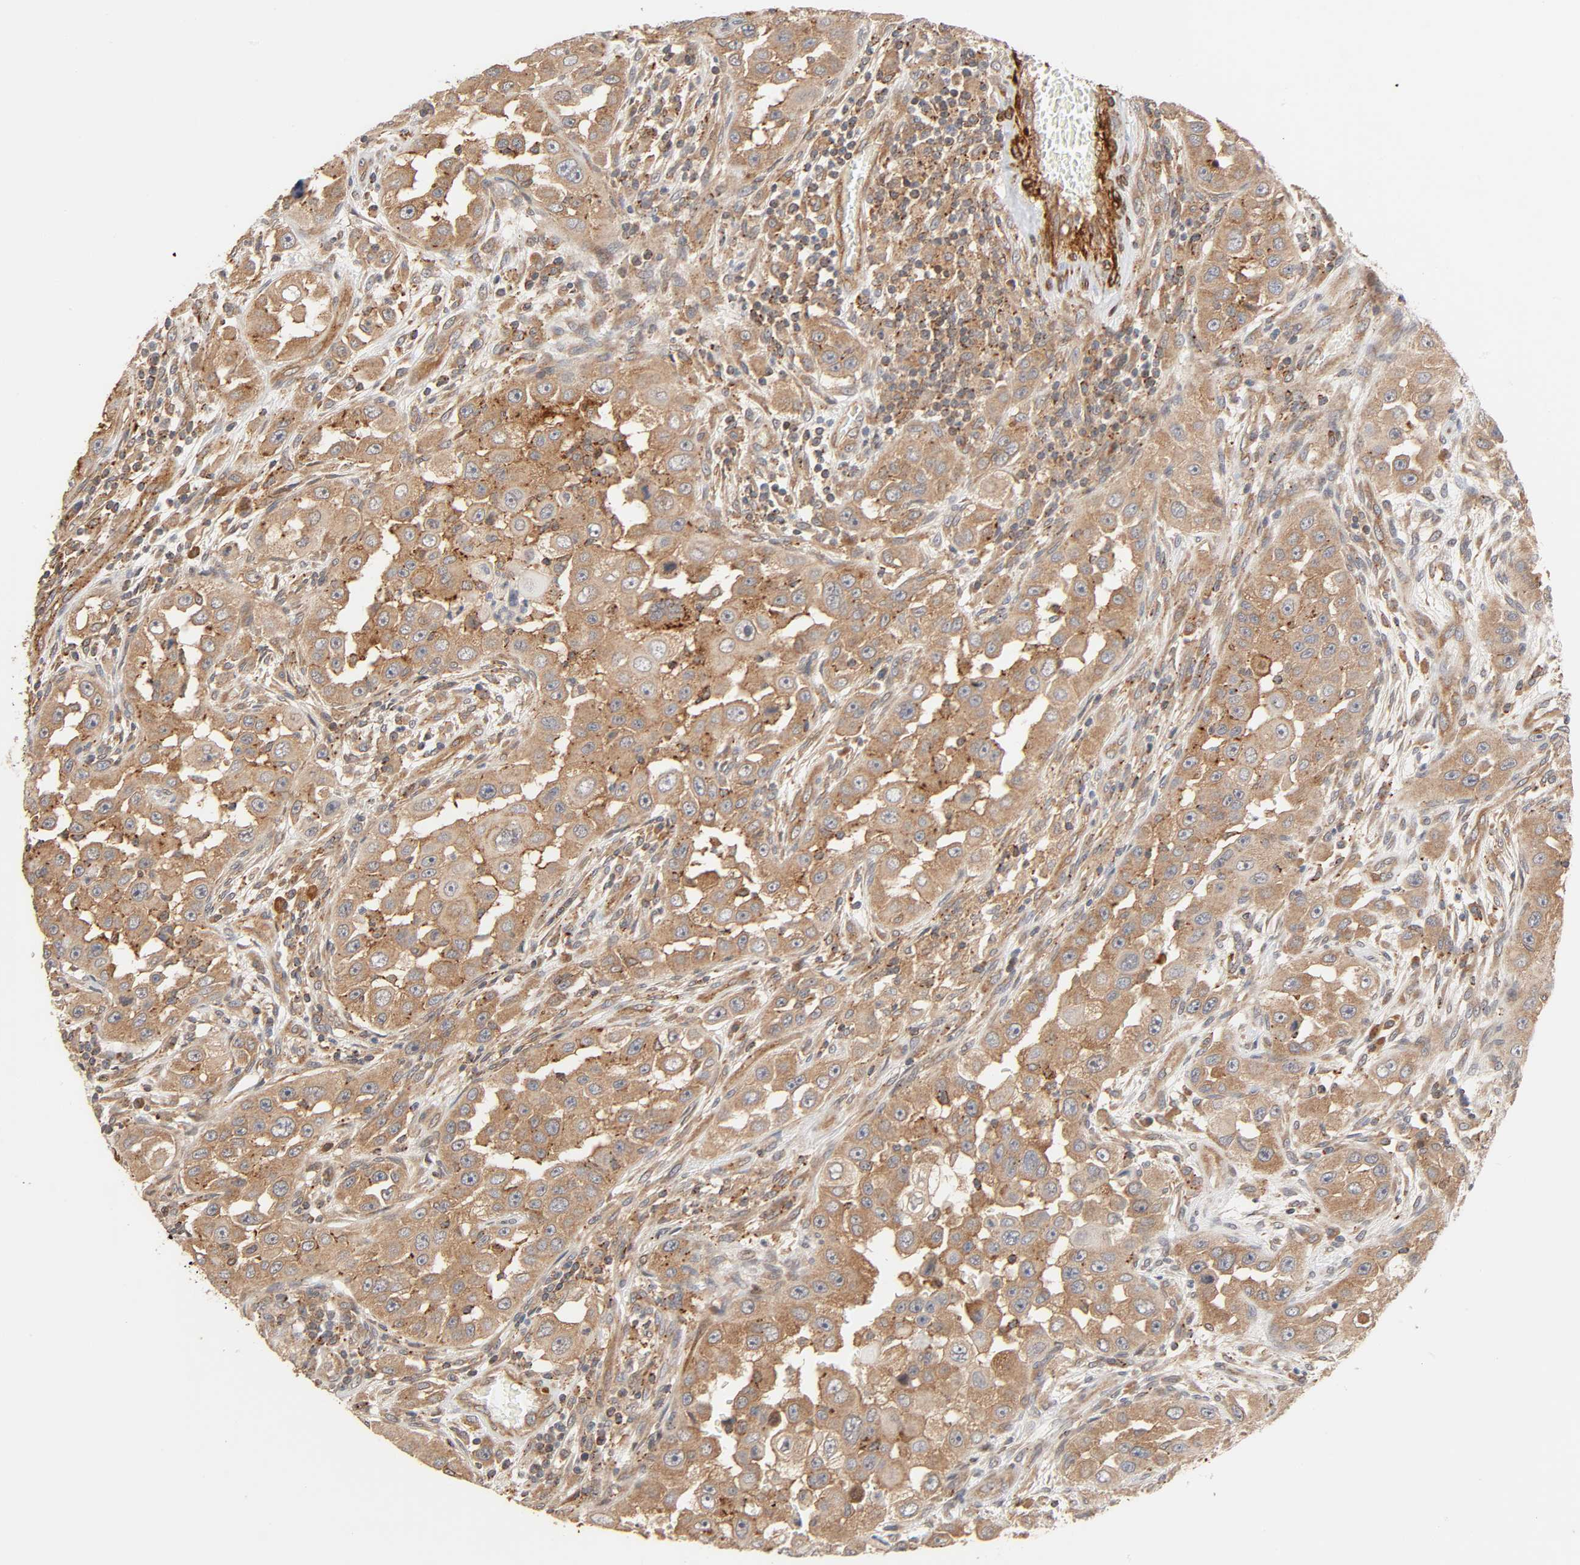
{"staining": {"intensity": "moderate", "quantity": ">75%", "location": "cytoplasmic/membranous"}, "tissue": "head and neck cancer", "cell_type": "Tumor cells", "image_type": "cancer", "snomed": [{"axis": "morphology", "description": "Carcinoma, NOS"}, {"axis": "topography", "description": "Head-Neck"}], "caption": "Brown immunohistochemical staining in carcinoma (head and neck) reveals moderate cytoplasmic/membranous staining in about >75% of tumor cells.", "gene": "NEMF", "patient": {"sex": "male", "age": 87}}